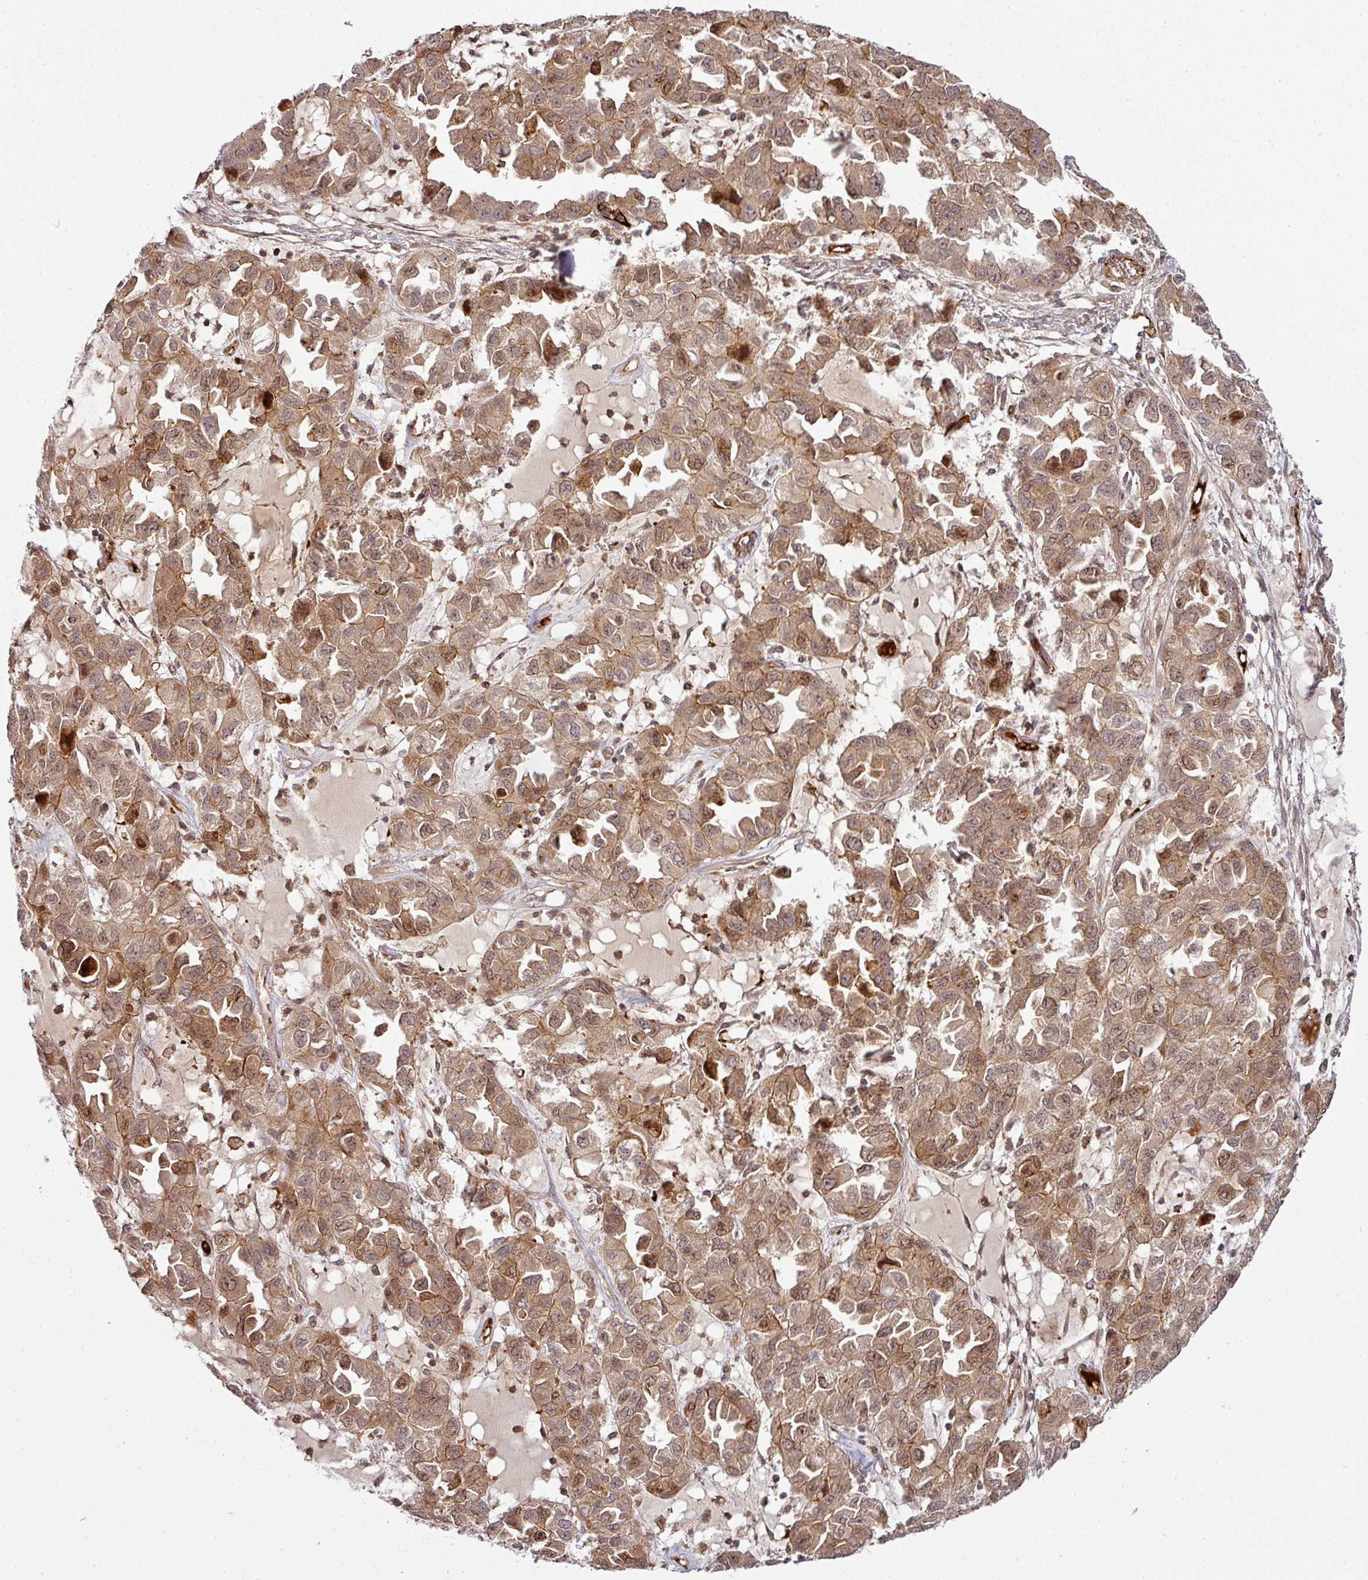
{"staining": {"intensity": "moderate", "quantity": ">75%", "location": "cytoplasmic/membranous,nuclear"}, "tissue": "ovarian cancer", "cell_type": "Tumor cells", "image_type": "cancer", "snomed": [{"axis": "morphology", "description": "Cystadenocarcinoma, serous, NOS"}, {"axis": "topography", "description": "Ovary"}], "caption": "A medium amount of moderate cytoplasmic/membranous and nuclear positivity is identified in about >75% of tumor cells in ovarian cancer tissue.", "gene": "ATAT1", "patient": {"sex": "female", "age": 84}}